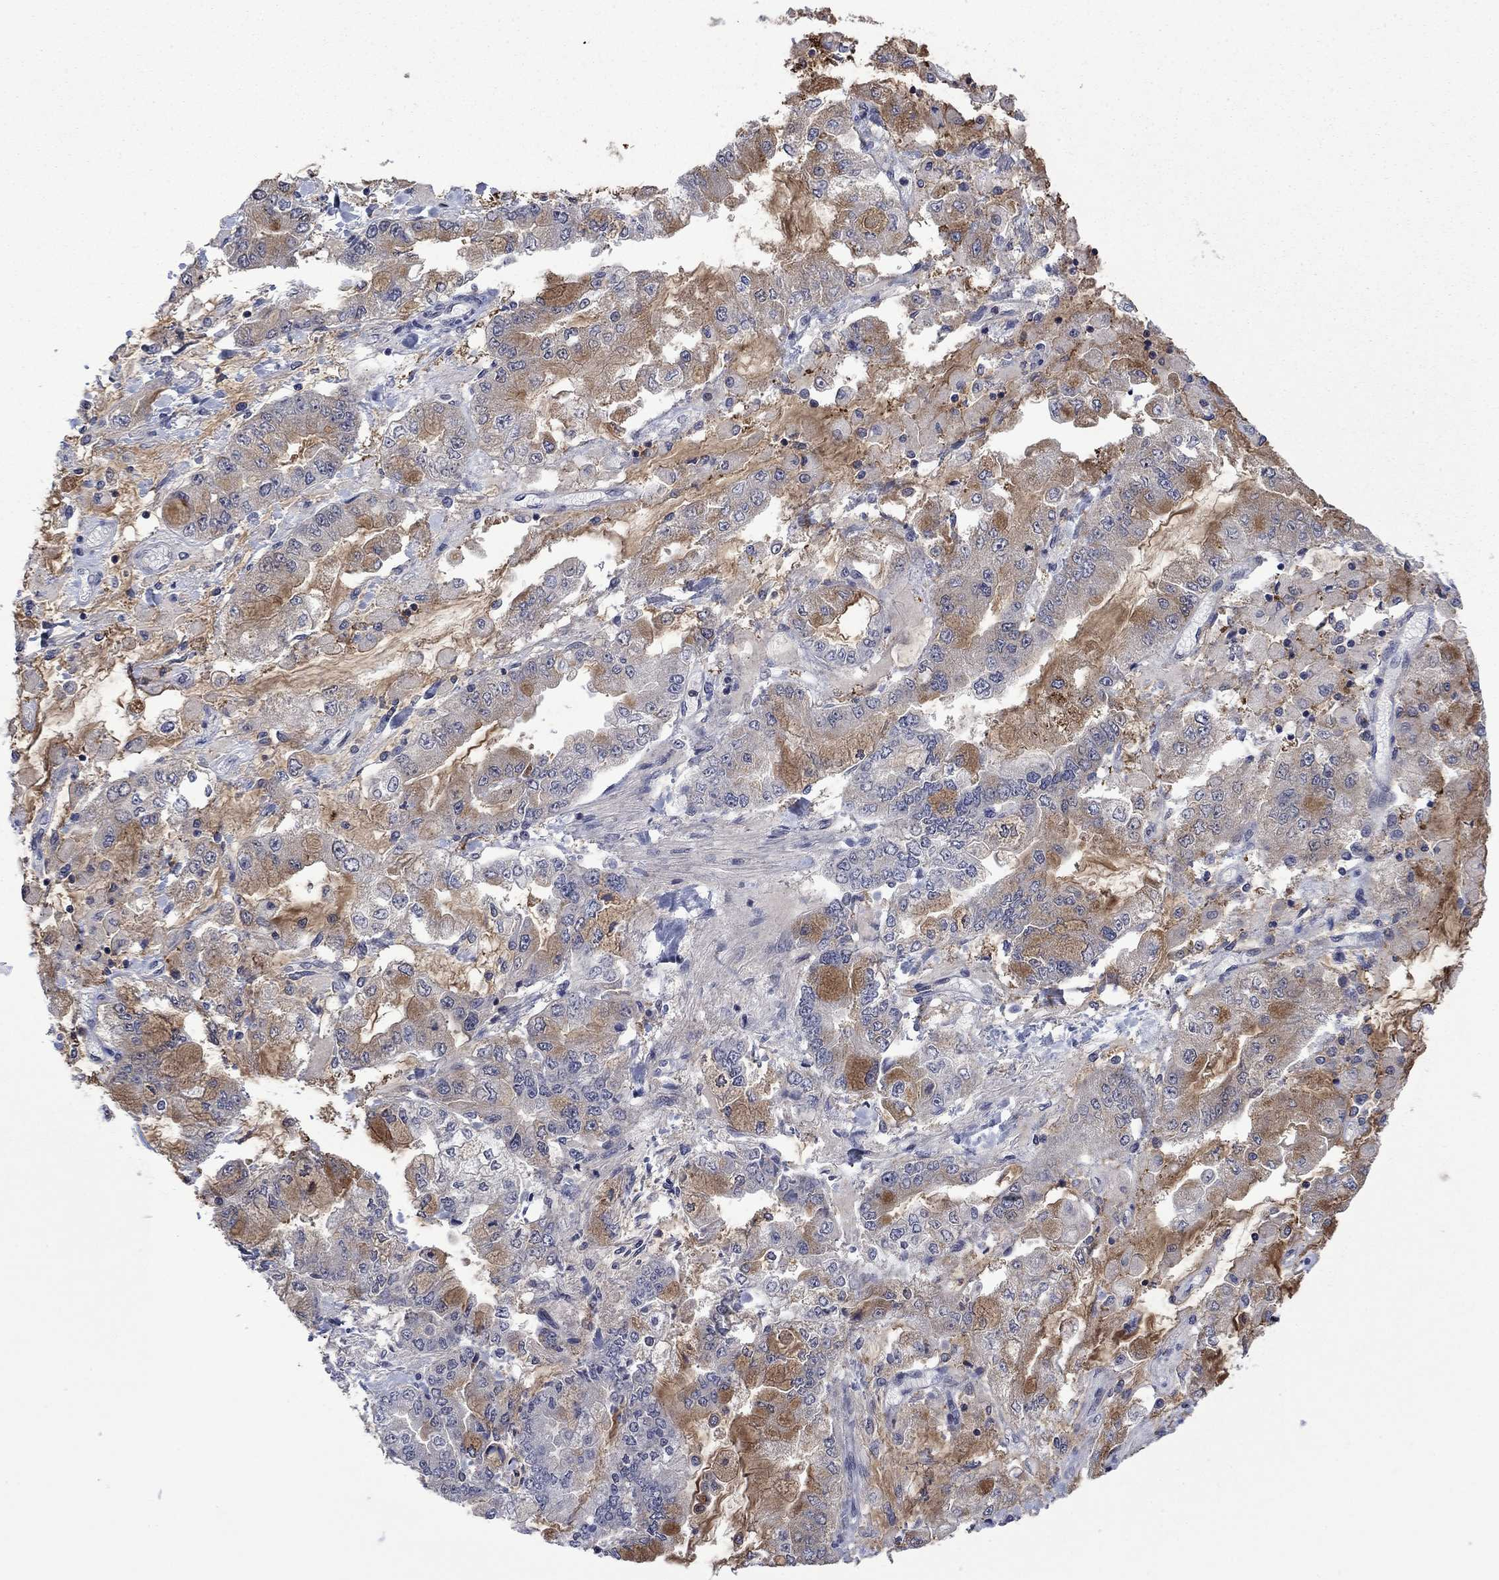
{"staining": {"intensity": "moderate", "quantity": "25%-75%", "location": "cytoplasmic/membranous"}, "tissue": "stomach cancer", "cell_type": "Tumor cells", "image_type": "cancer", "snomed": [{"axis": "morphology", "description": "Normal tissue, NOS"}, {"axis": "morphology", "description": "Adenocarcinoma, NOS"}, {"axis": "topography", "description": "Stomach, upper"}, {"axis": "topography", "description": "Stomach"}], "caption": "A high-resolution photomicrograph shows immunohistochemistry staining of adenocarcinoma (stomach), which shows moderate cytoplasmic/membranous staining in about 25%-75% of tumor cells.", "gene": "AGL", "patient": {"sex": "male", "age": 76}}